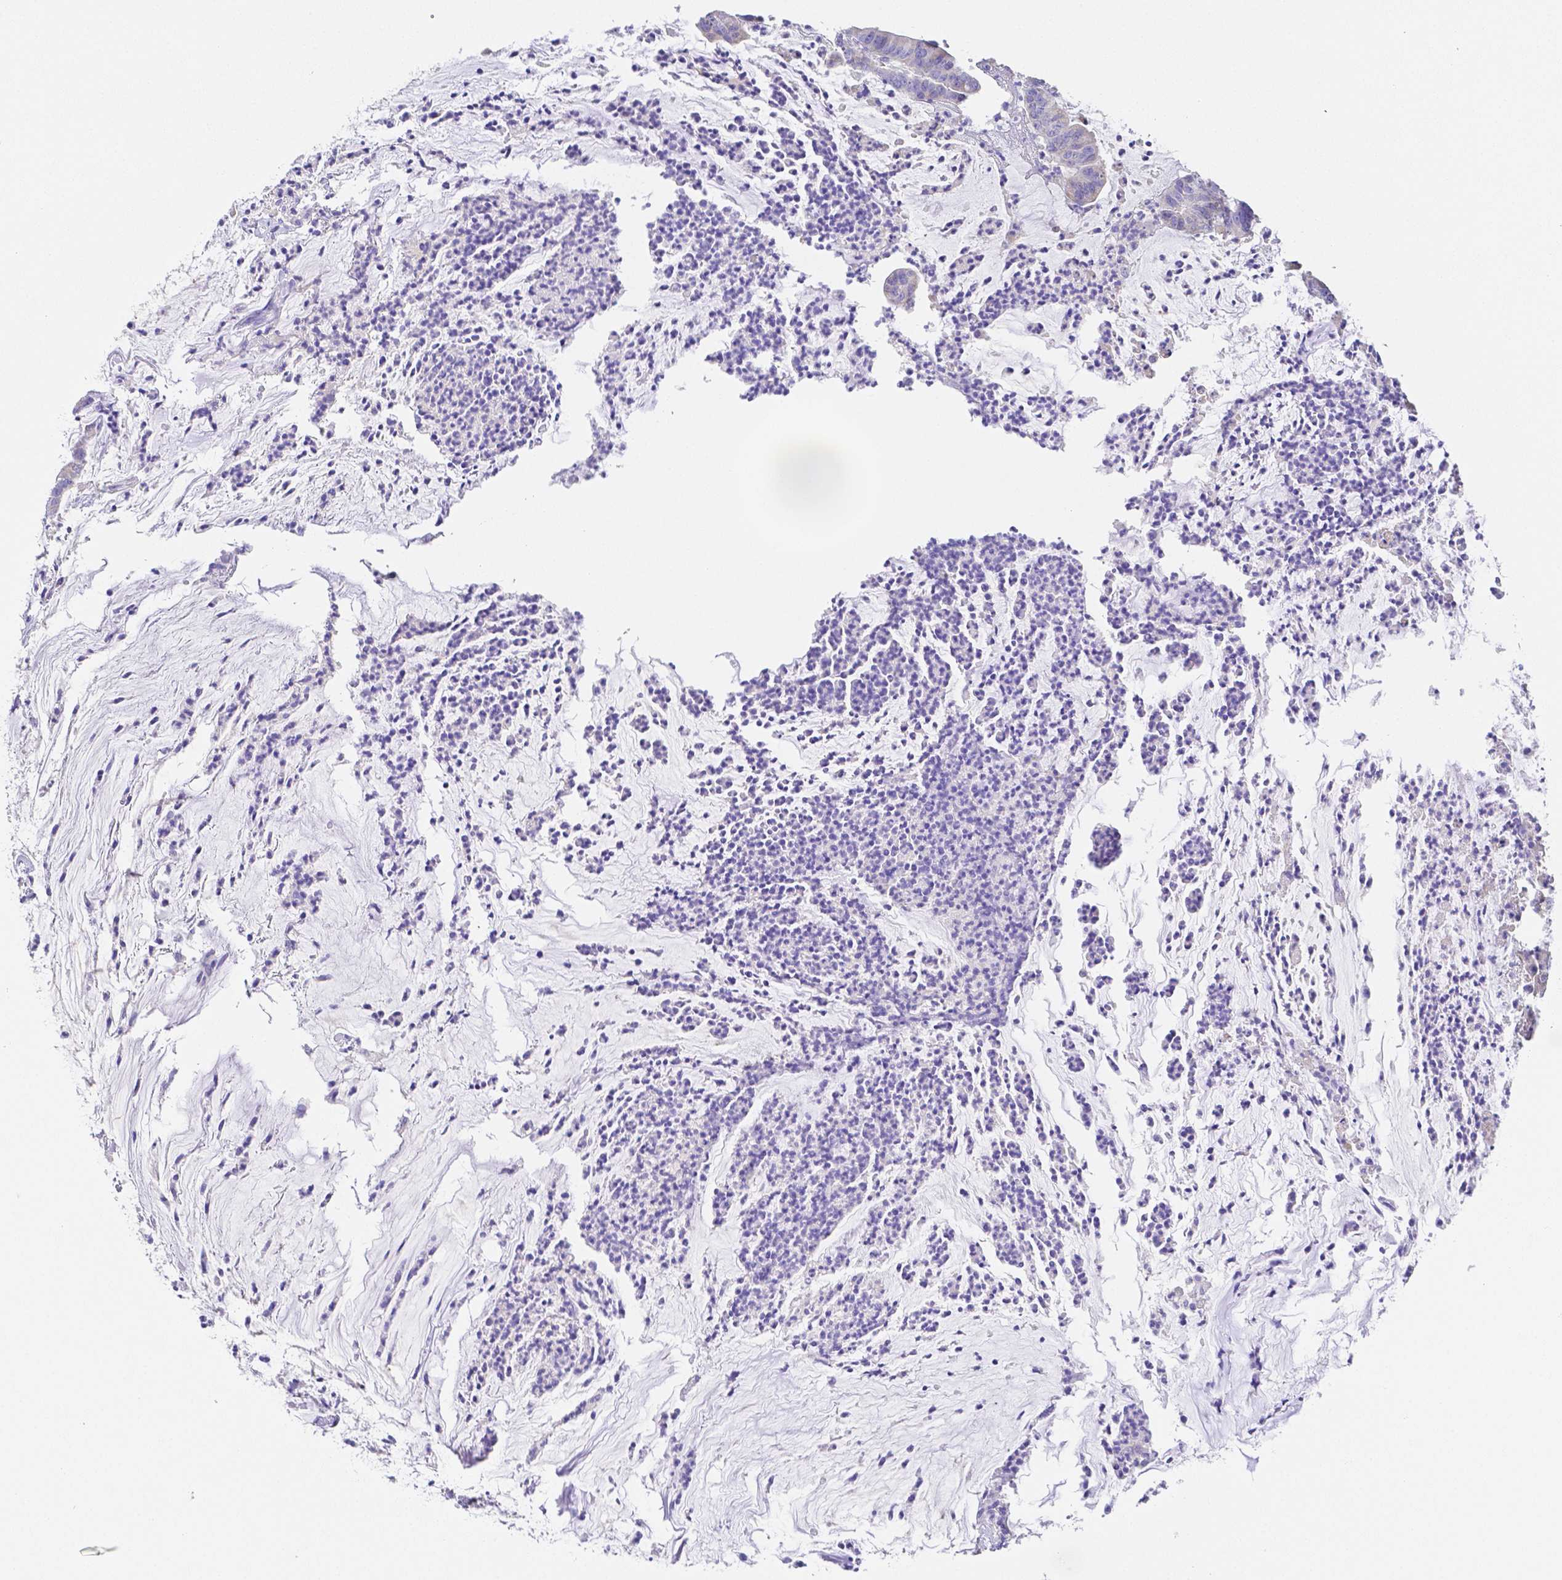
{"staining": {"intensity": "weak", "quantity": "<25%", "location": "cytoplasmic/membranous"}, "tissue": "colorectal cancer", "cell_type": "Tumor cells", "image_type": "cancer", "snomed": [{"axis": "morphology", "description": "Adenocarcinoma, NOS"}, {"axis": "topography", "description": "Colon"}], "caption": "Immunohistochemistry (IHC) of colorectal adenocarcinoma exhibits no positivity in tumor cells.", "gene": "ZG16B", "patient": {"sex": "female", "age": 78}}